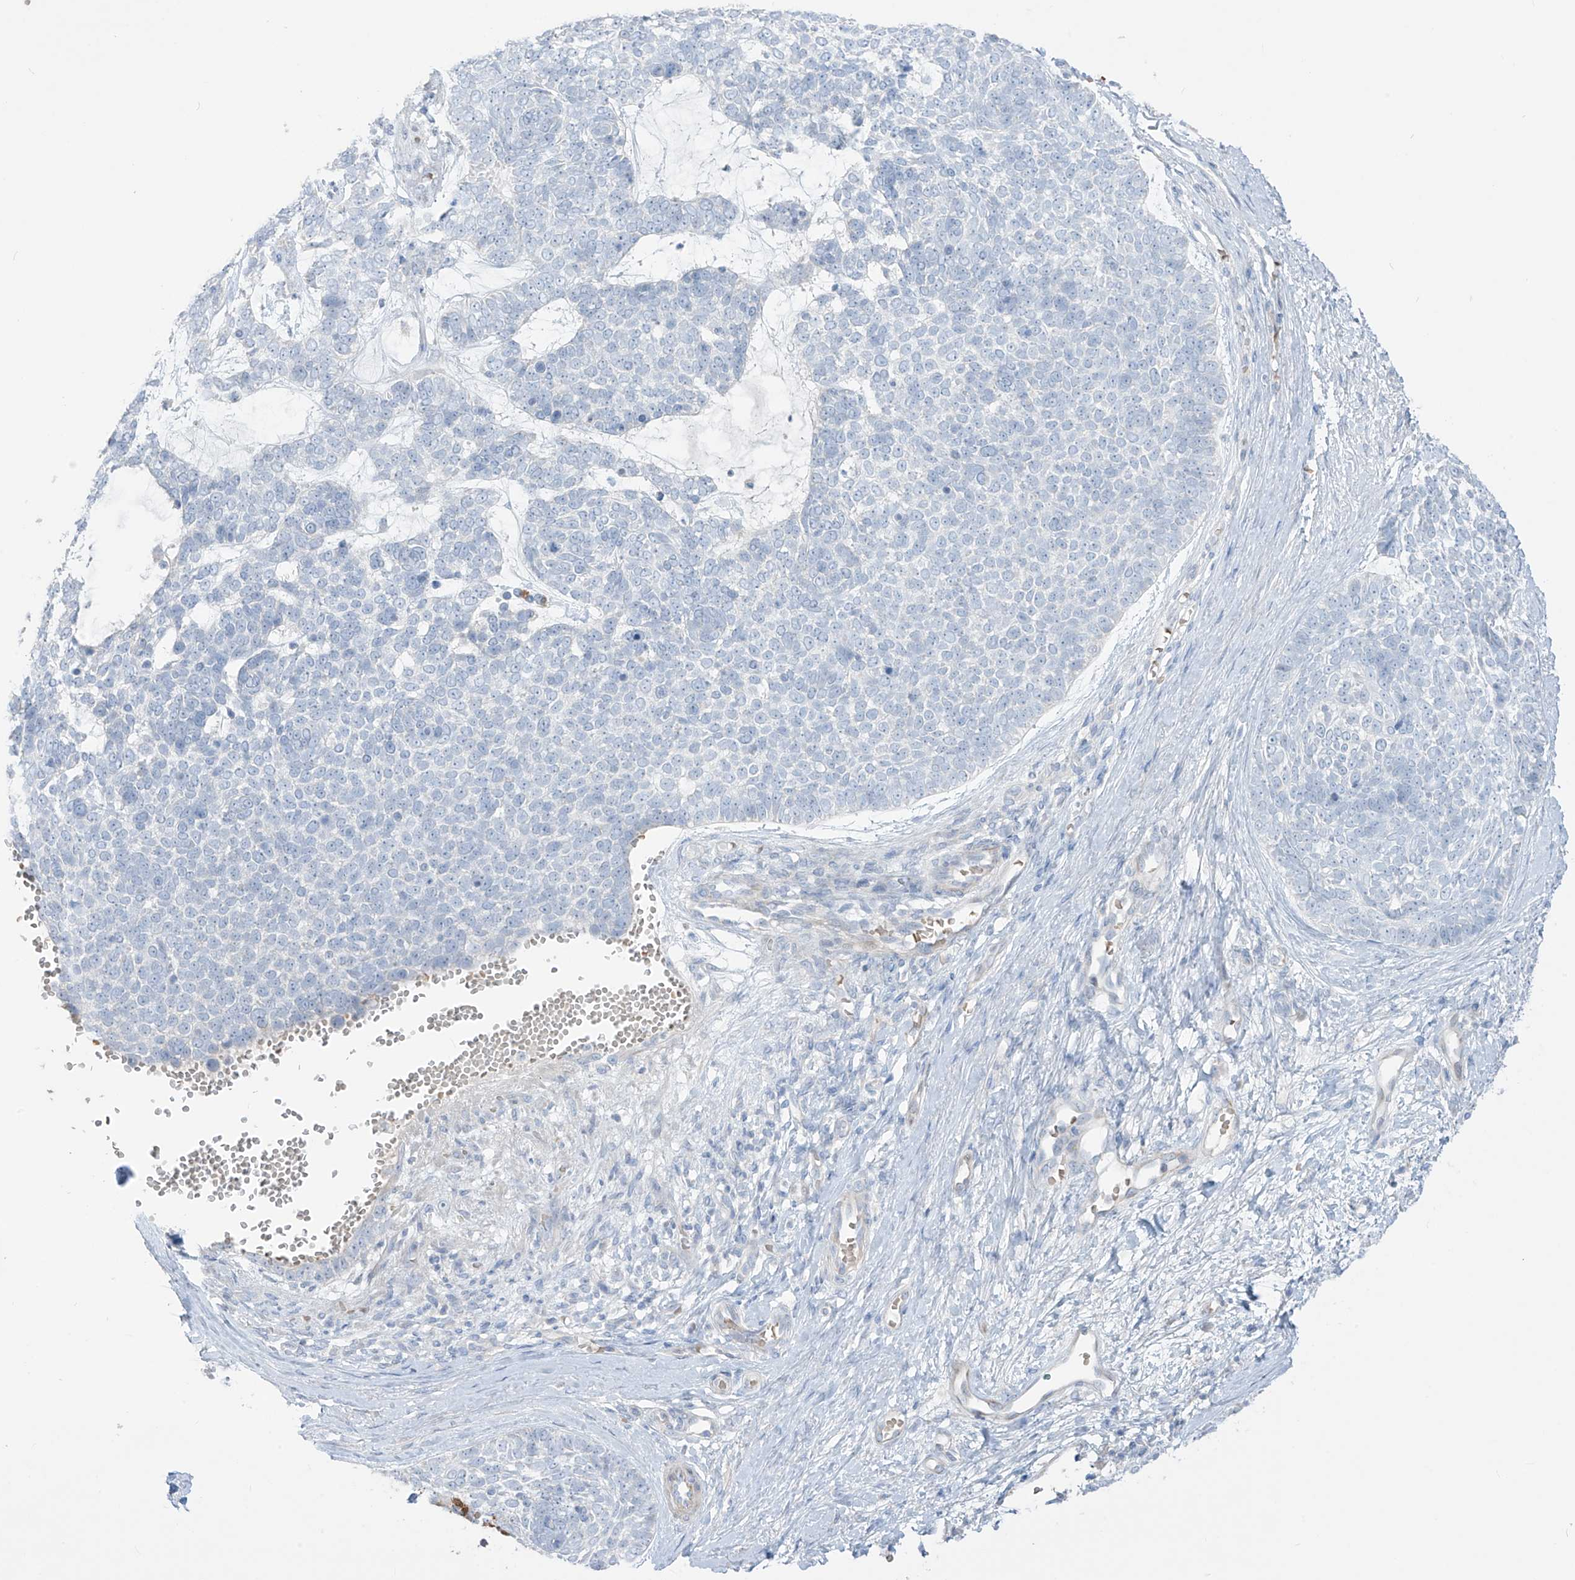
{"staining": {"intensity": "negative", "quantity": "none", "location": "none"}, "tissue": "skin cancer", "cell_type": "Tumor cells", "image_type": "cancer", "snomed": [{"axis": "morphology", "description": "Basal cell carcinoma"}, {"axis": "topography", "description": "Skin"}], "caption": "Tumor cells show no significant protein positivity in skin cancer (basal cell carcinoma). (Brightfield microscopy of DAB (3,3'-diaminobenzidine) immunohistochemistry at high magnification).", "gene": "ASPRV1", "patient": {"sex": "female", "age": 81}}